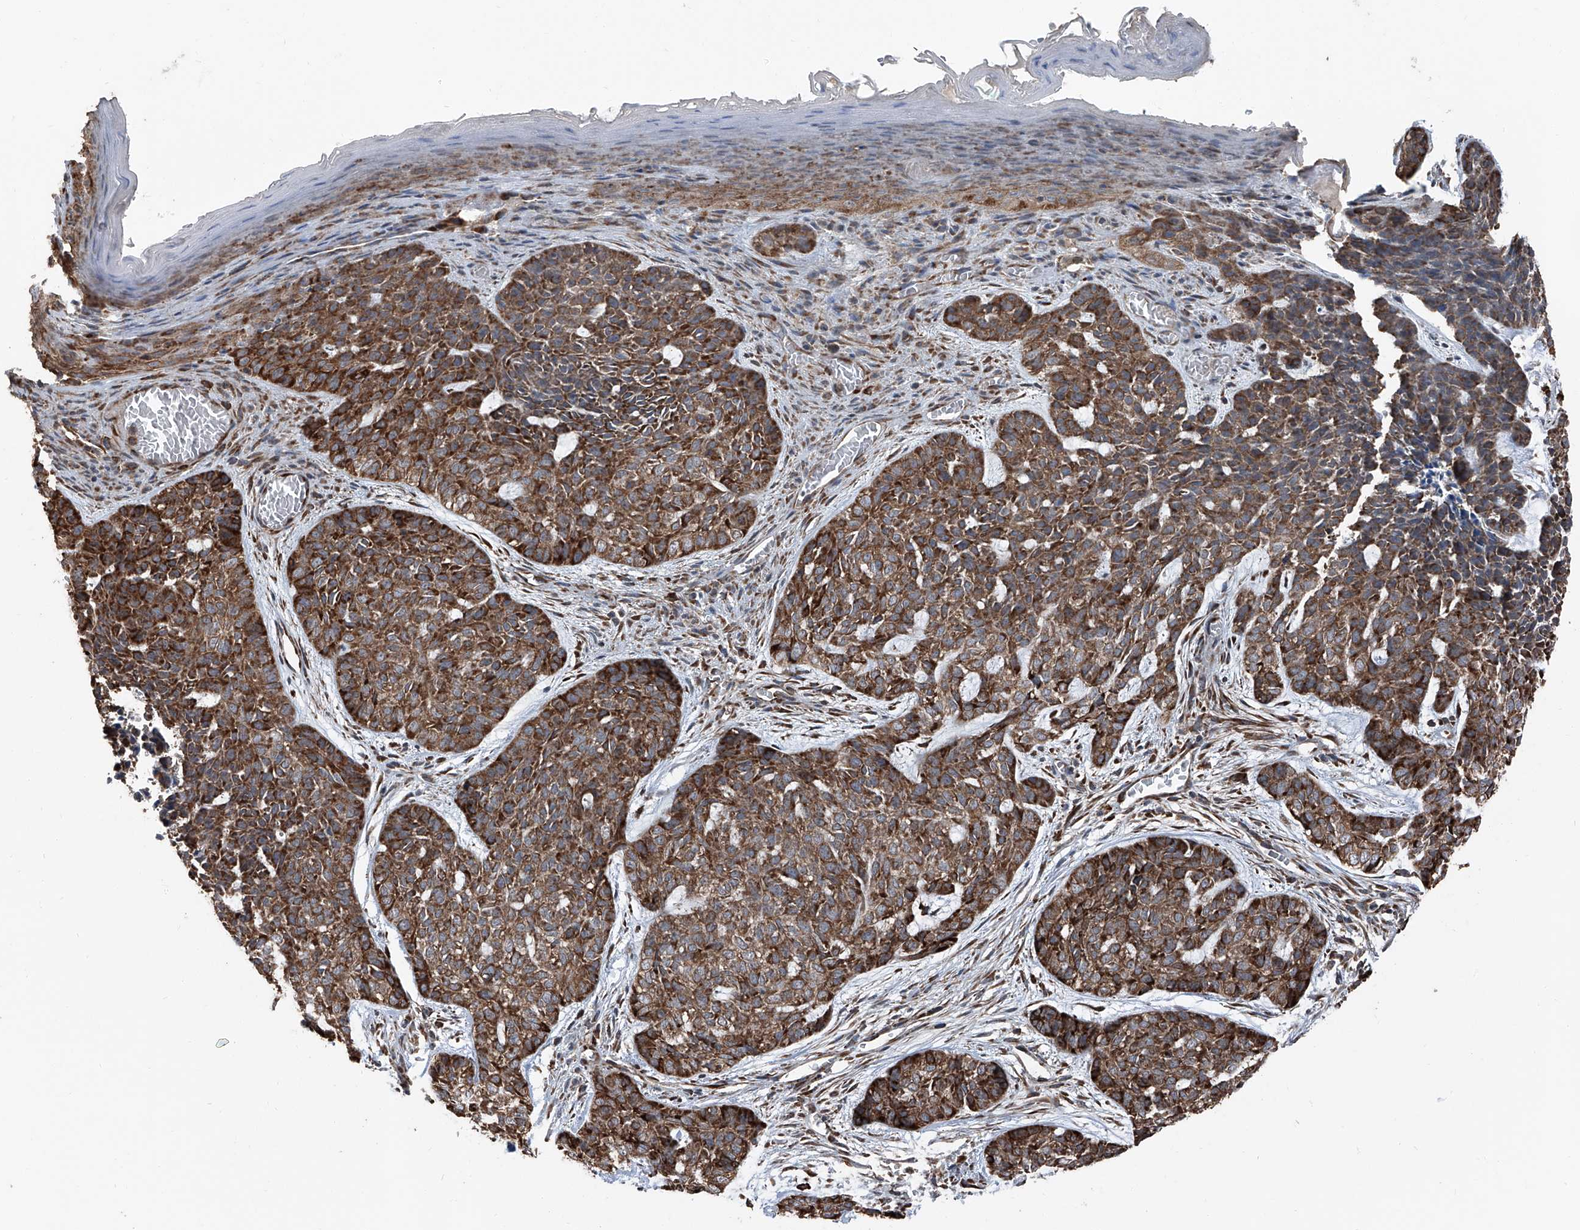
{"staining": {"intensity": "strong", "quantity": ">75%", "location": "cytoplasmic/membranous"}, "tissue": "skin cancer", "cell_type": "Tumor cells", "image_type": "cancer", "snomed": [{"axis": "morphology", "description": "Basal cell carcinoma"}, {"axis": "topography", "description": "Skin"}], "caption": "This is an image of immunohistochemistry staining of skin cancer (basal cell carcinoma), which shows strong expression in the cytoplasmic/membranous of tumor cells.", "gene": "LIMK1", "patient": {"sex": "female", "age": 64}}